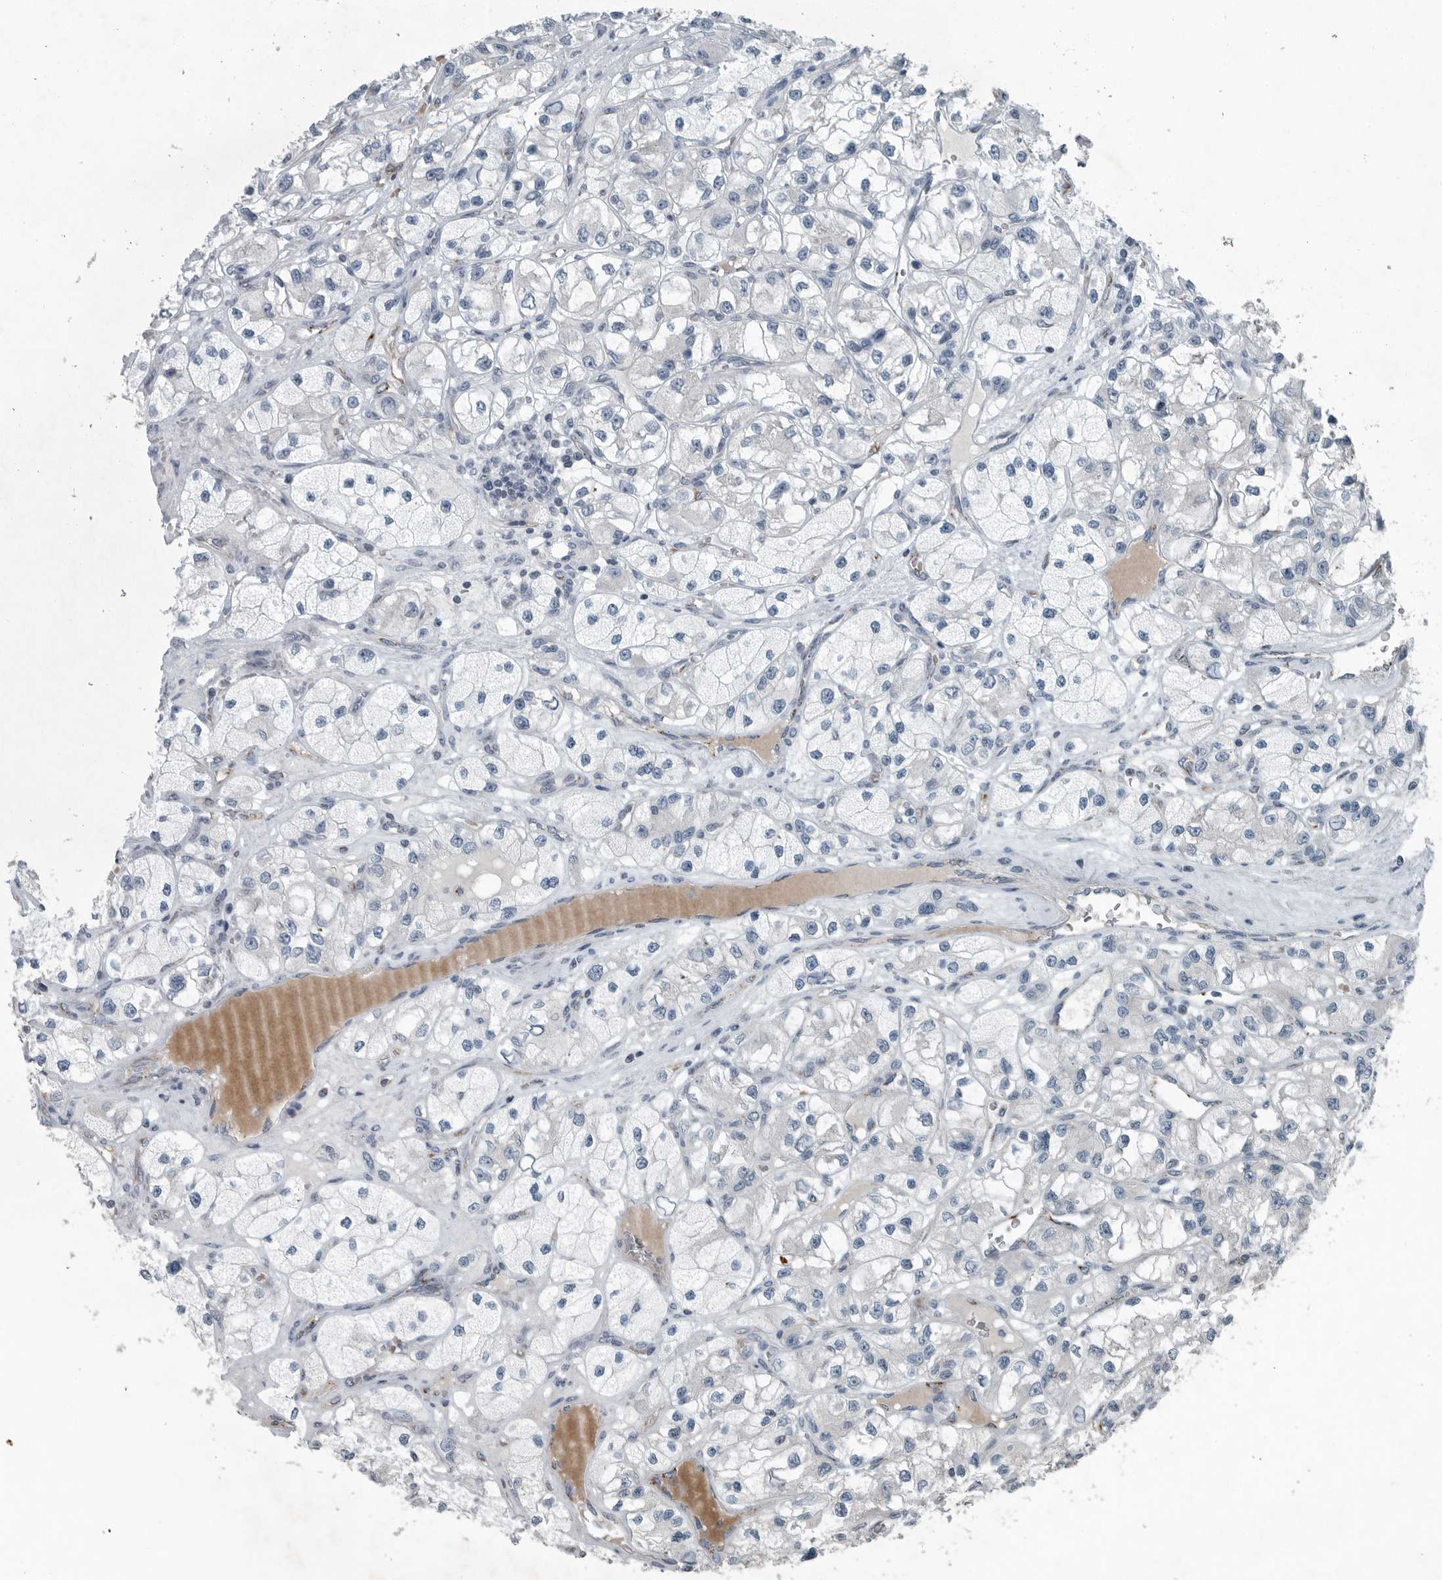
{"staining": {"intensity": "negative", "quantity": "none", "location": "none"}, "tissue": "renal cancer", "cell_type": "Tumor cells", "image_type": "cancer", "snomed": [{"axis": "morphology", "description": "Adenocarcinoma, NOS"}, {"axis": "topography", "description": "Kidney"}], "caption": "Tumor cells are negative for brown protein staining in renal adenocarcinoma. (DAB (3,3'-diaminobenzidine) IHC with hematoxylin counter stain).", "gene": "MPP3", "patient": {"sex": "female", "age": 57}}